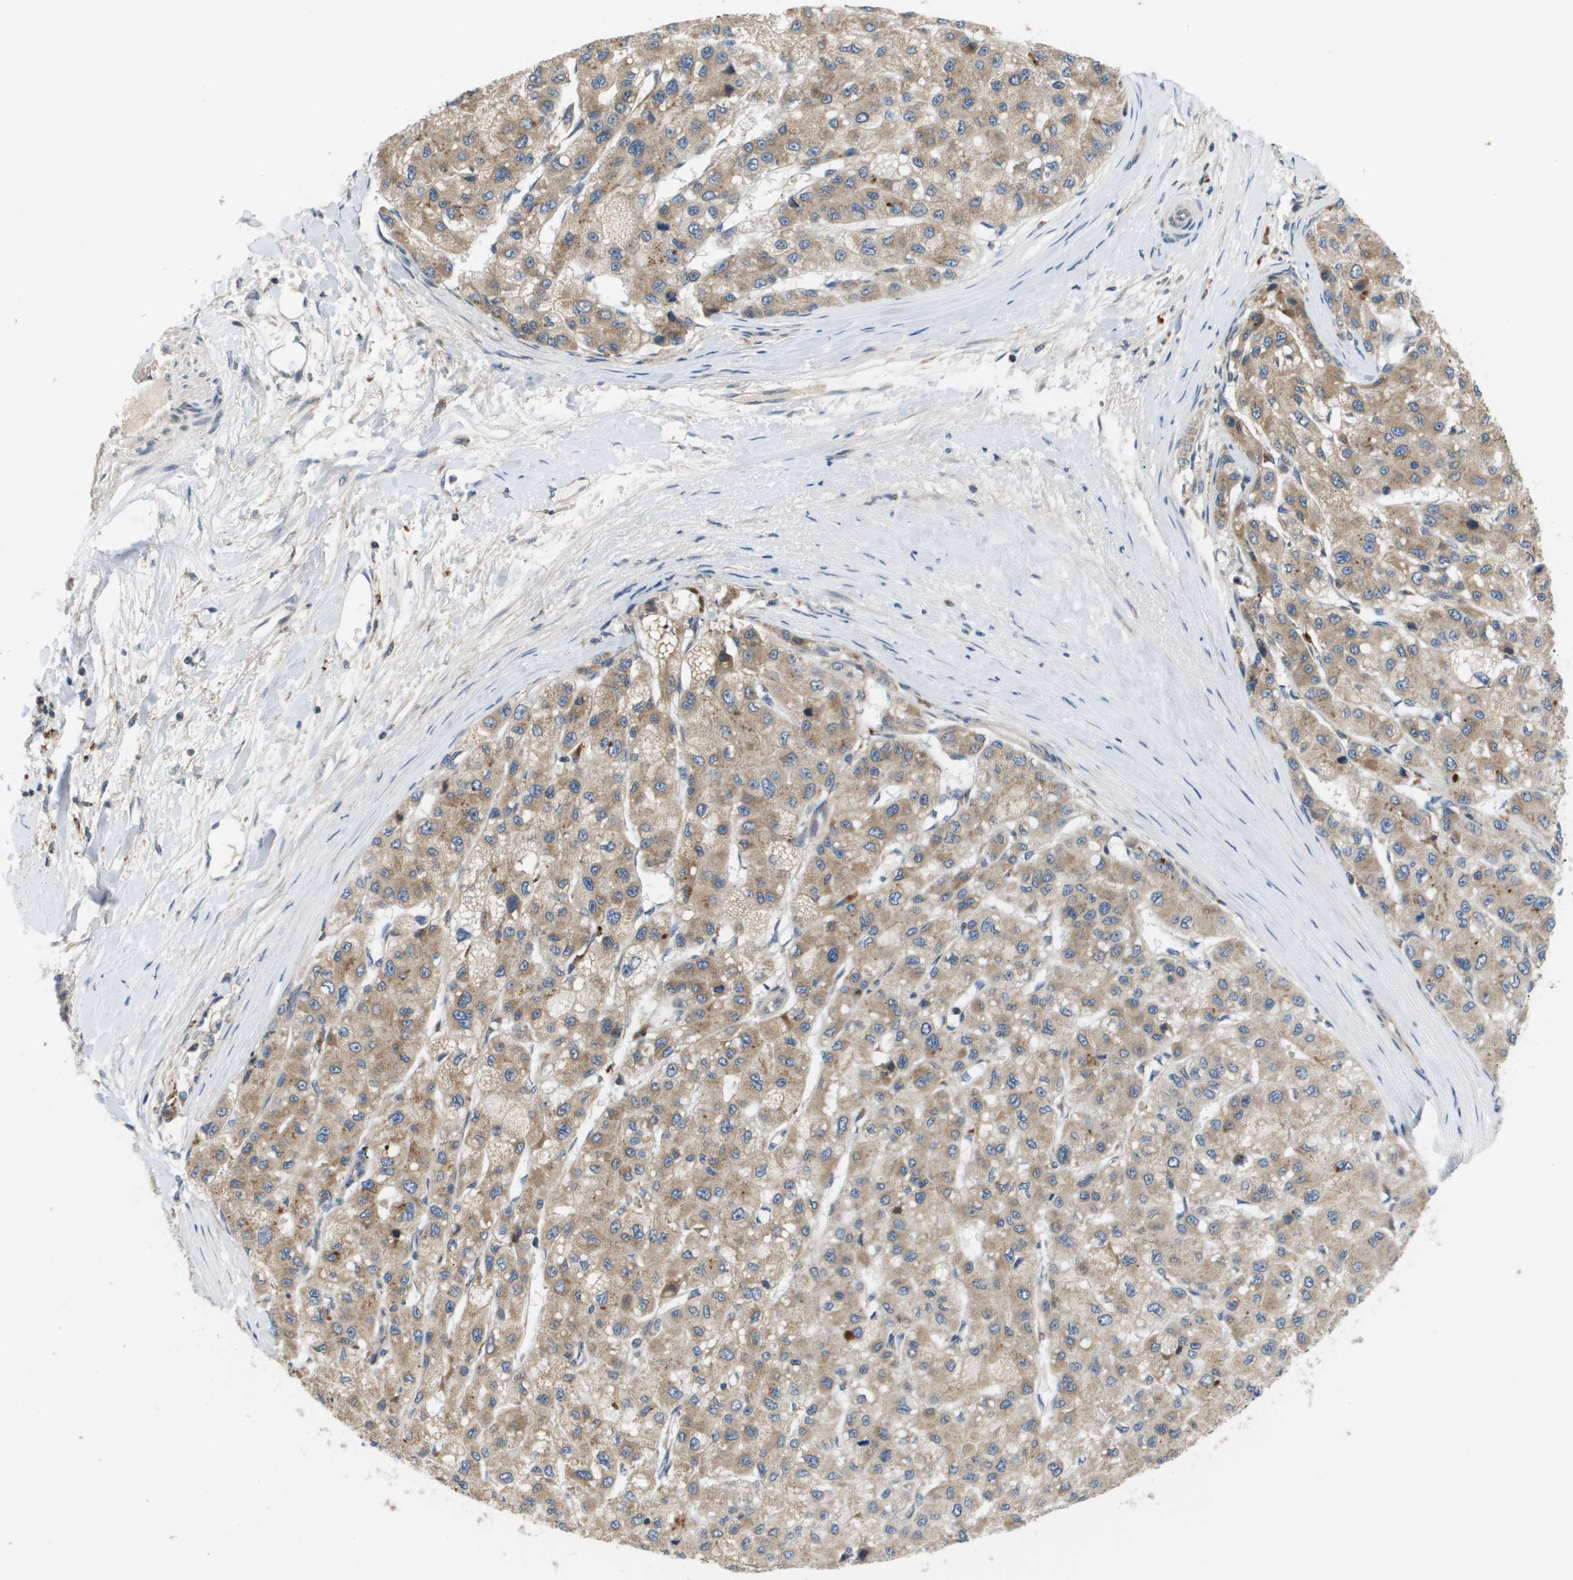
{"staining": {"intensity": "moderate", "quantity": ">75%", "location": "cytoplasmic/membranous"}, "tissue": "liver cancer", "cell_type": "Tumor cells", "image_type": "cancer", "snomed": [{"axis": "morphology", "description": "Carcinoma, Hepatocellular, NOS"}, {"axis": "topography", "description": "Liver"}], "caption": "Liver cancer was stained to show a protein in brown. There is medium levels of moderate cytoplasmic/membranous staining in about >75% of tumor cells.", "gene": "SLC25A20", "patient": {"sex": "male", "age": 80}}